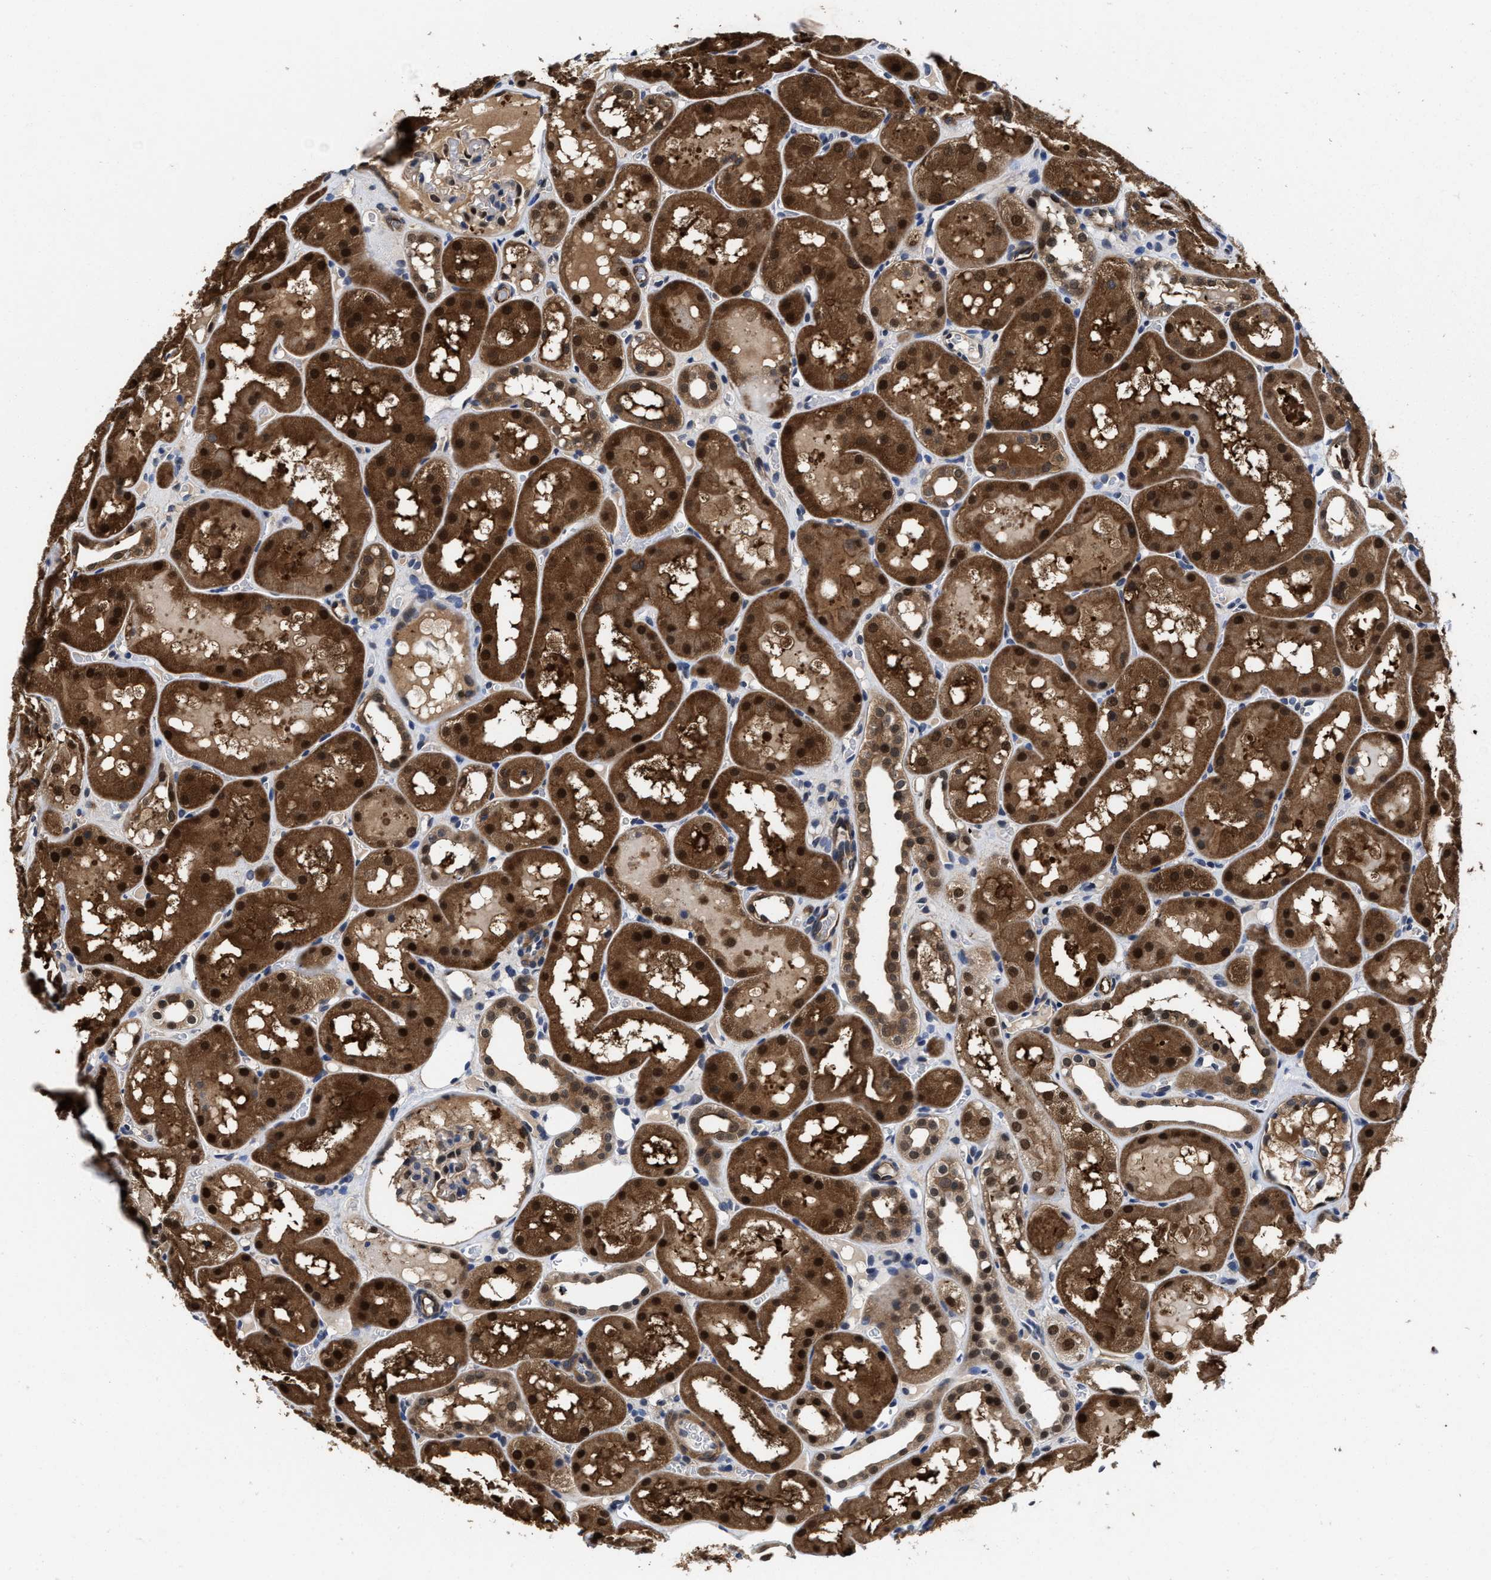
{"staining": {"intensity": "moderate", "quantity": "<25%", "location": "cytoplasmic/membranous,nuclear"}, "tissue": "kidney", "cell_type": "Cells in glomeruli", "image_type": "normal", "snomed": [{"axis": "morphology", "description": "Normal tissue, NOS"}, {"axis": "topography", "description": "Kidney"}, {"axis": "topography", "description": "Urinary bladder"}], "caption": "Cells in glomeruli display low levels of moderate cytoplasmic/membranous,nuclear positivity in about <25% of cells in unremarkable human kidney. (Stains: DAB in brown, nuclei in blue, Microscopy: brightfield microscopy at high magnification).", "gene": "KIF12", "patient": {"sex": "male", "age": 16}}